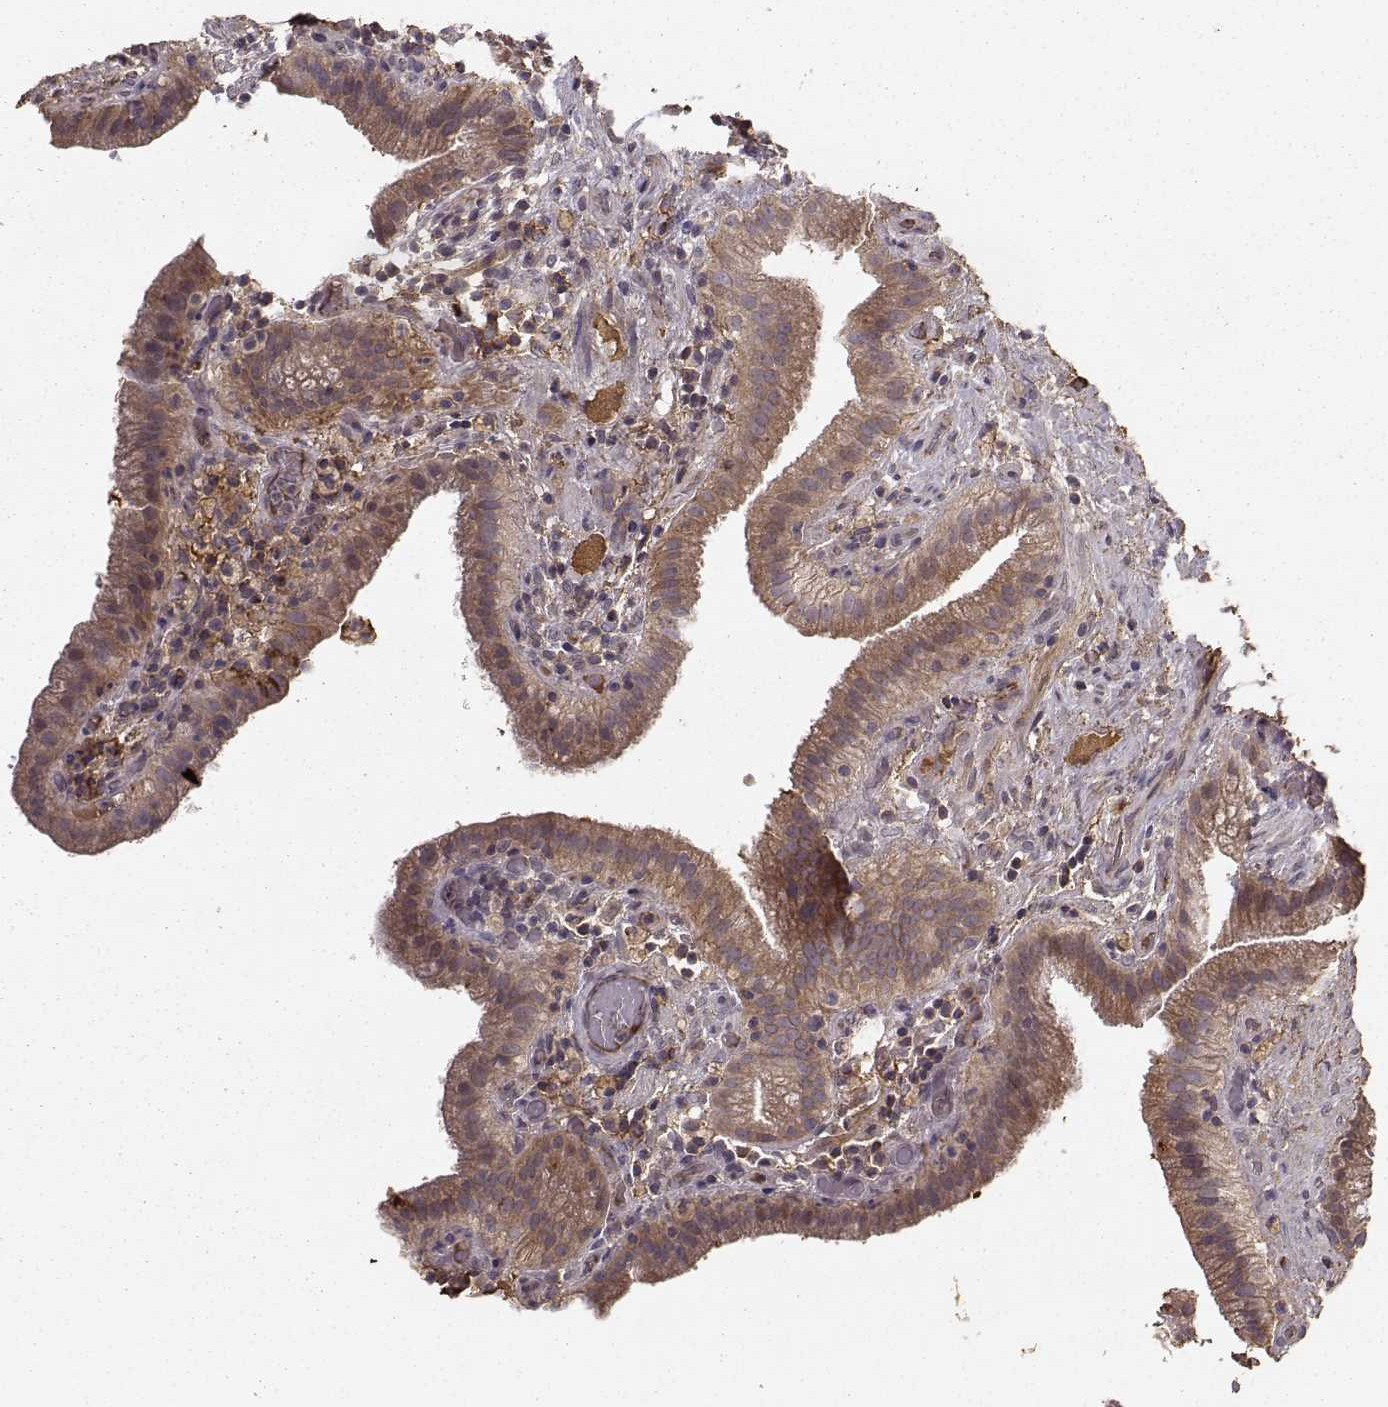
{"staining": {"intensity": "moderate", "quantity": "25%-75%", "location": "cytoplasmic/membranous"}, "tissue": "gallbladder", "cell_type": "Glandular cells", "image_type": "normal", "snomed": [{"axis": "morphology", "description": "Normal tissue, NOS"}, {"axis": "topography", "description": "Gallbladder"}], "caption": "An image showing moderate cytoplasmic/membranous expression in approximately 25%-75% of glandular cells in unremarkable gallbladder, as visualized by brown immunohistochemical staining.", "gene": "WNT6", "patient": {"sex": "male", "age": 62}}